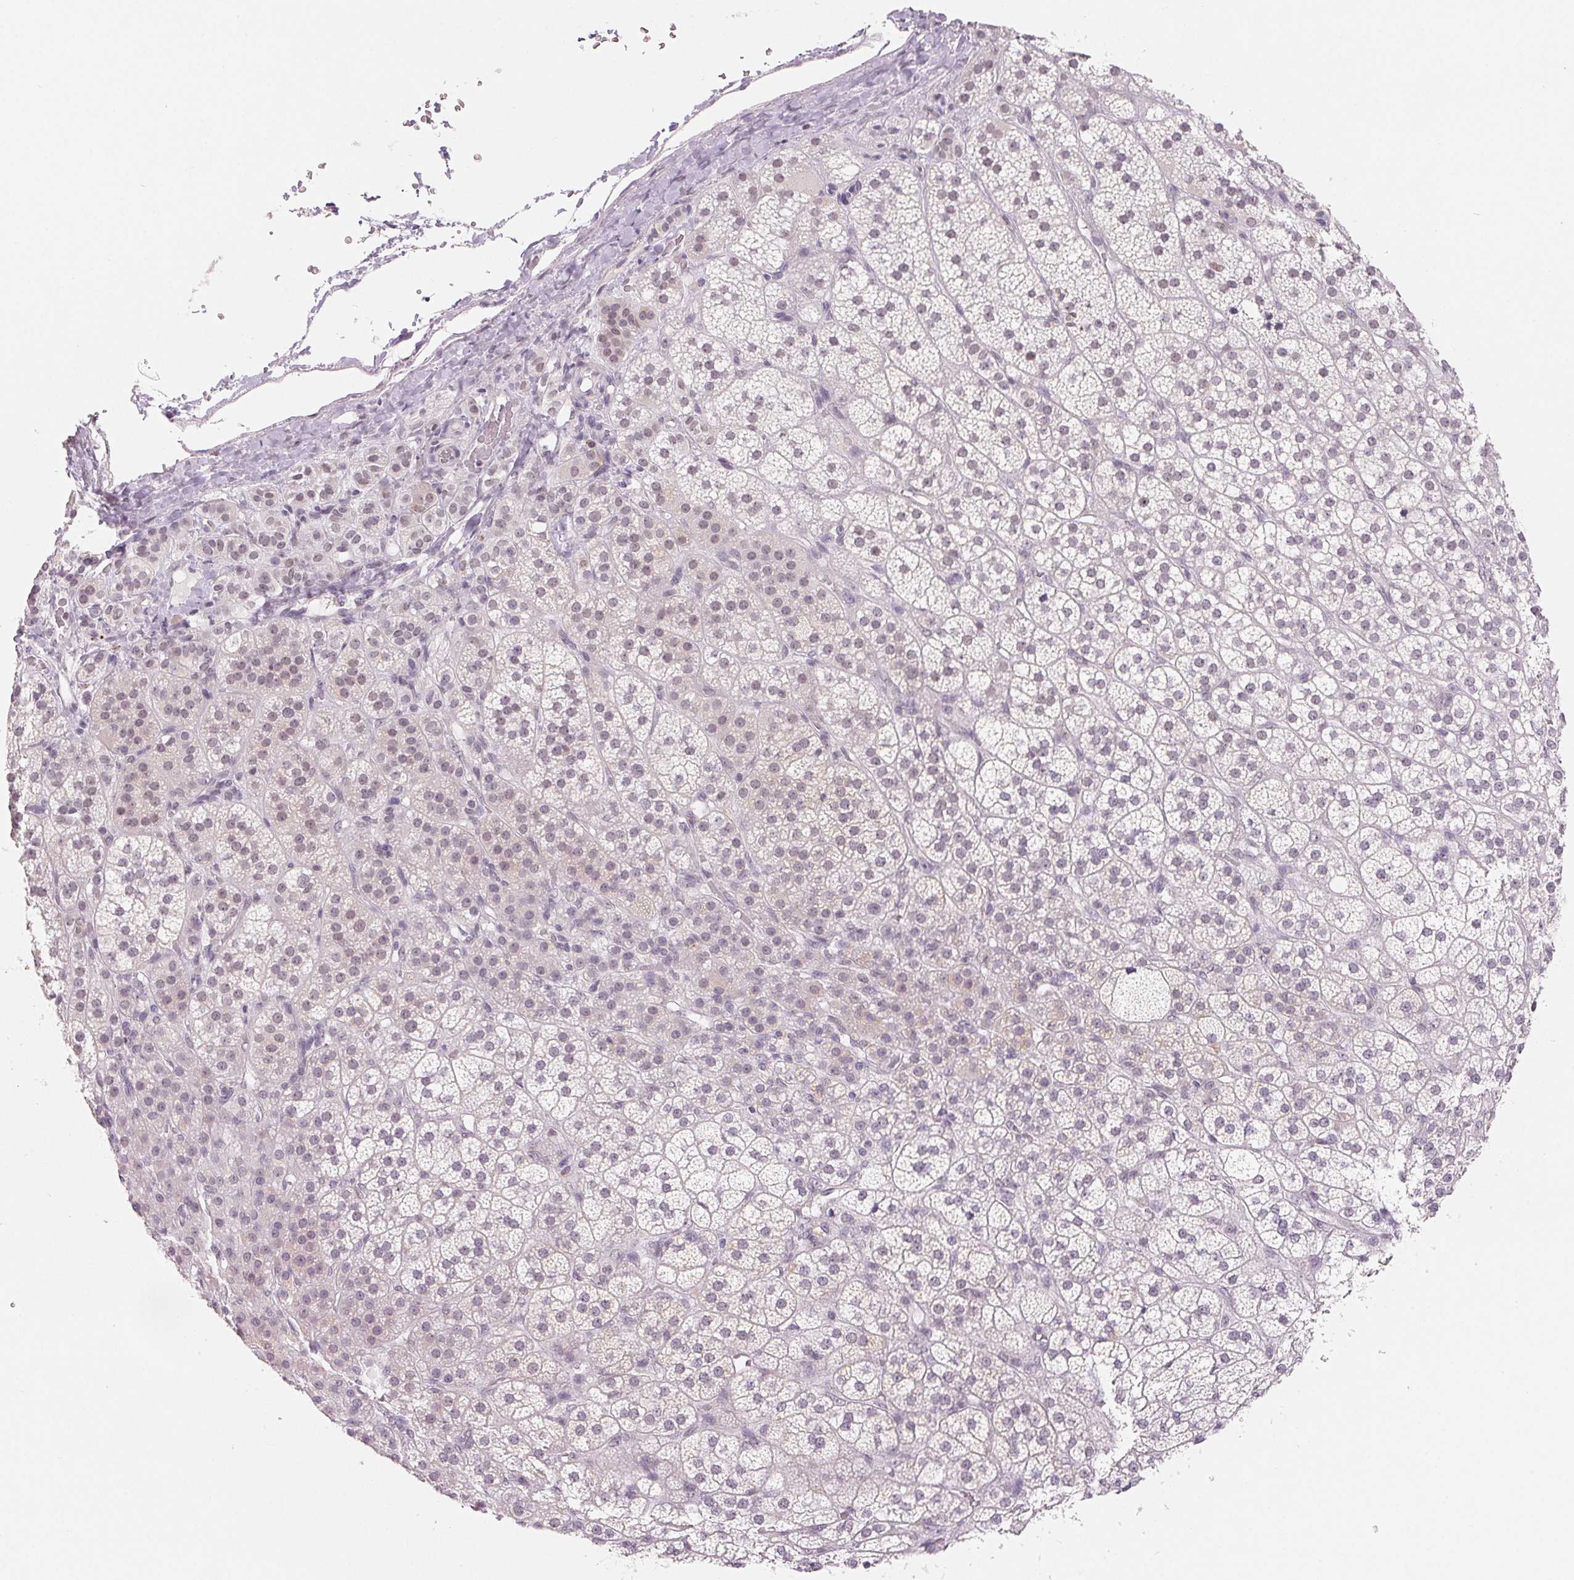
{"staining": {"intensity": "weak", "quantity": "<25%", "location": "nuclear"}, "tissue": "adrenal gland", "cell_type": "Glandular cells", "image_type": "normal", "snomed": [{"axis": "morphology", "description": "Normal tissue, NOS"}, {"axis": "topography", "description": "Adrenal gland"}], "caption": "This is an IHC photomicrograph of normal human adrenal gland. There is no positivity in glandular cells.", "gene": "NXF3", "patient": {"sex": "female", "age": 60}}